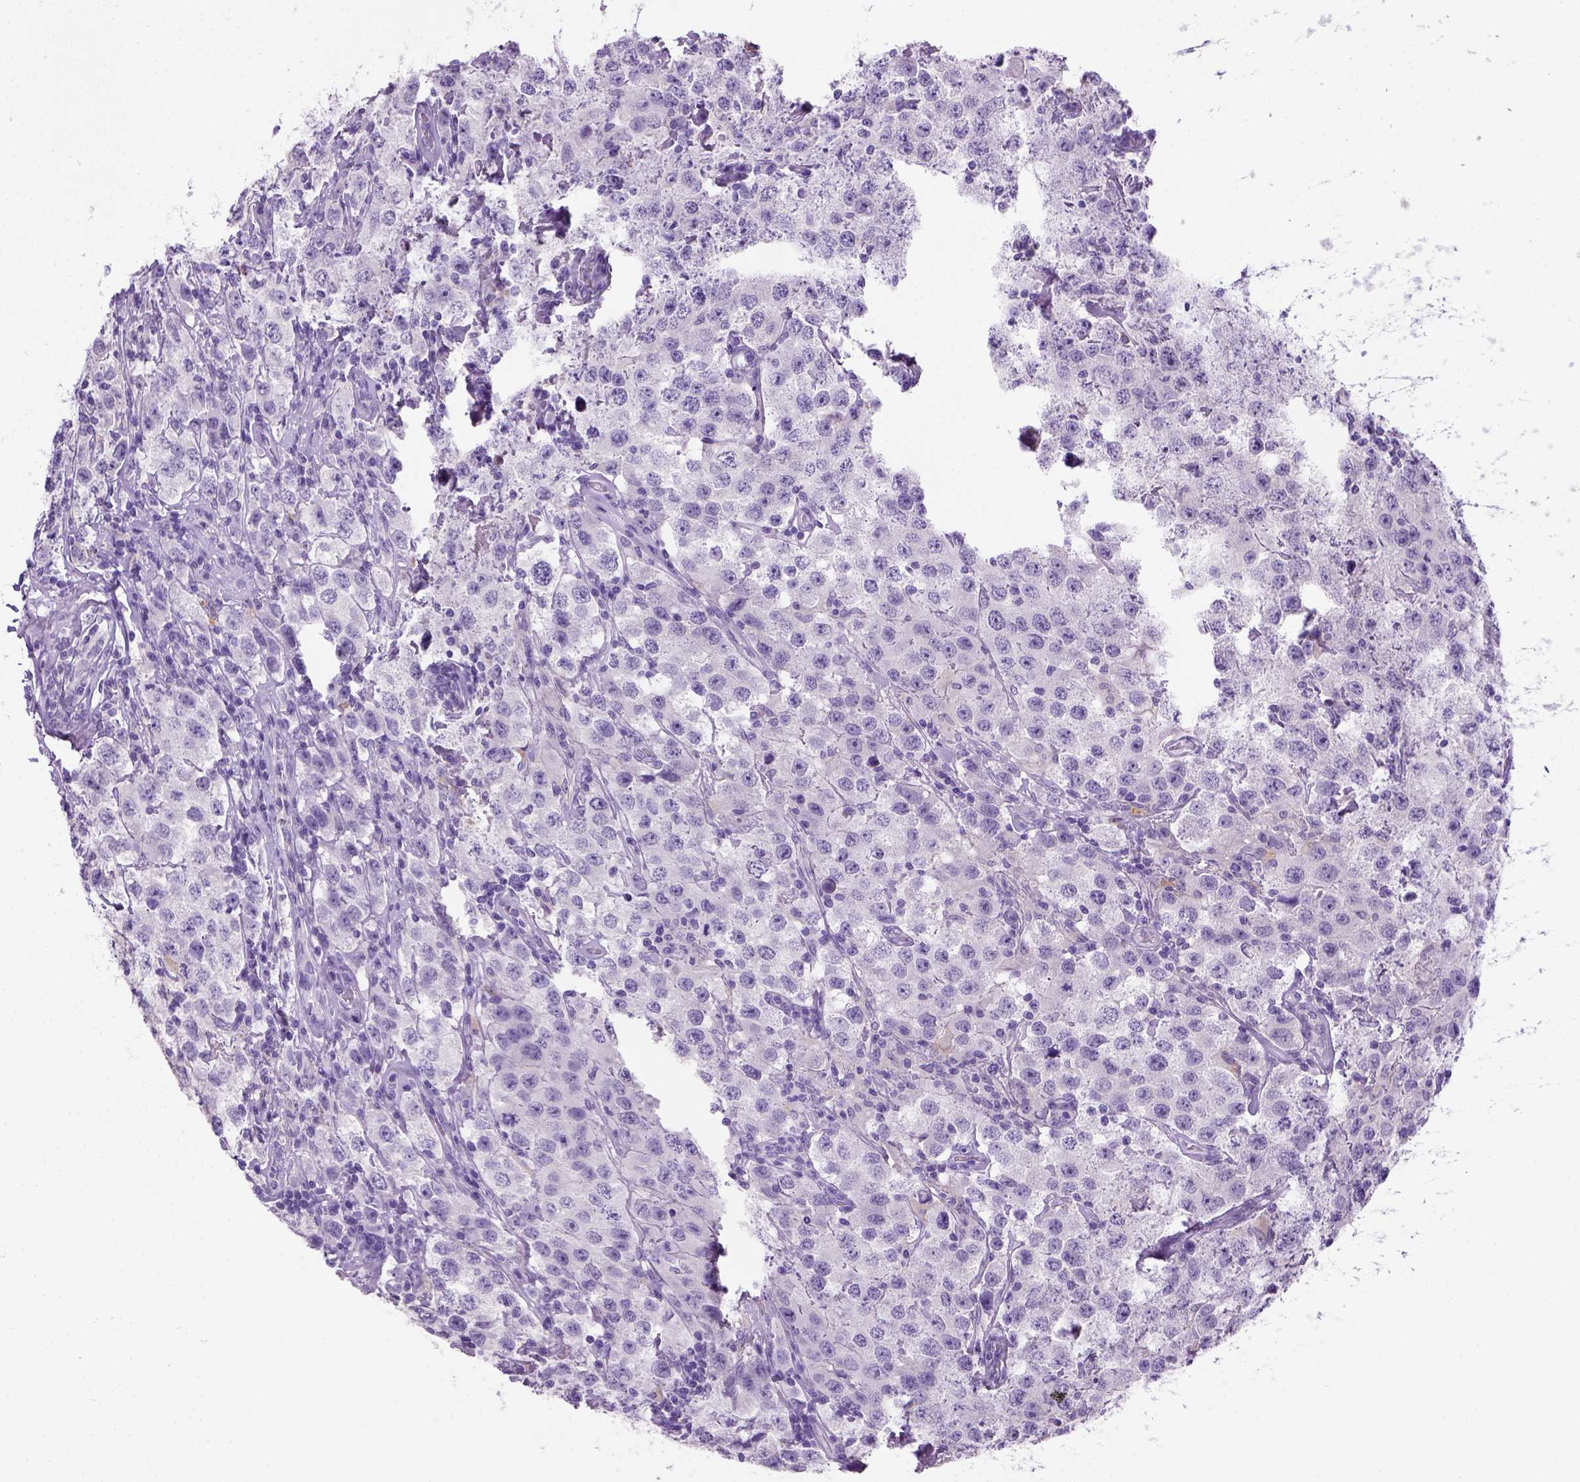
{"staining": {"intensity": "negative", "quantity": "none", "location": "none"}, "tissue": "testis cancer", "cell_type": "Tumor cells", "image_type": "cancer", "snomed": [{"axis": "morphology", "description": "Seminoma, NOS"}, {"axis": "topography", "description": "Testis"}], "caption": "High power microscopy micrograph of an IHC photomicrograph of testis cancer (seminoma), revealing no significant positivity in tumor cells. (DAB immunohistochemistry, high magnification).", "gene": "KRT71", "patient": {"sex": "male", "age": 52}}